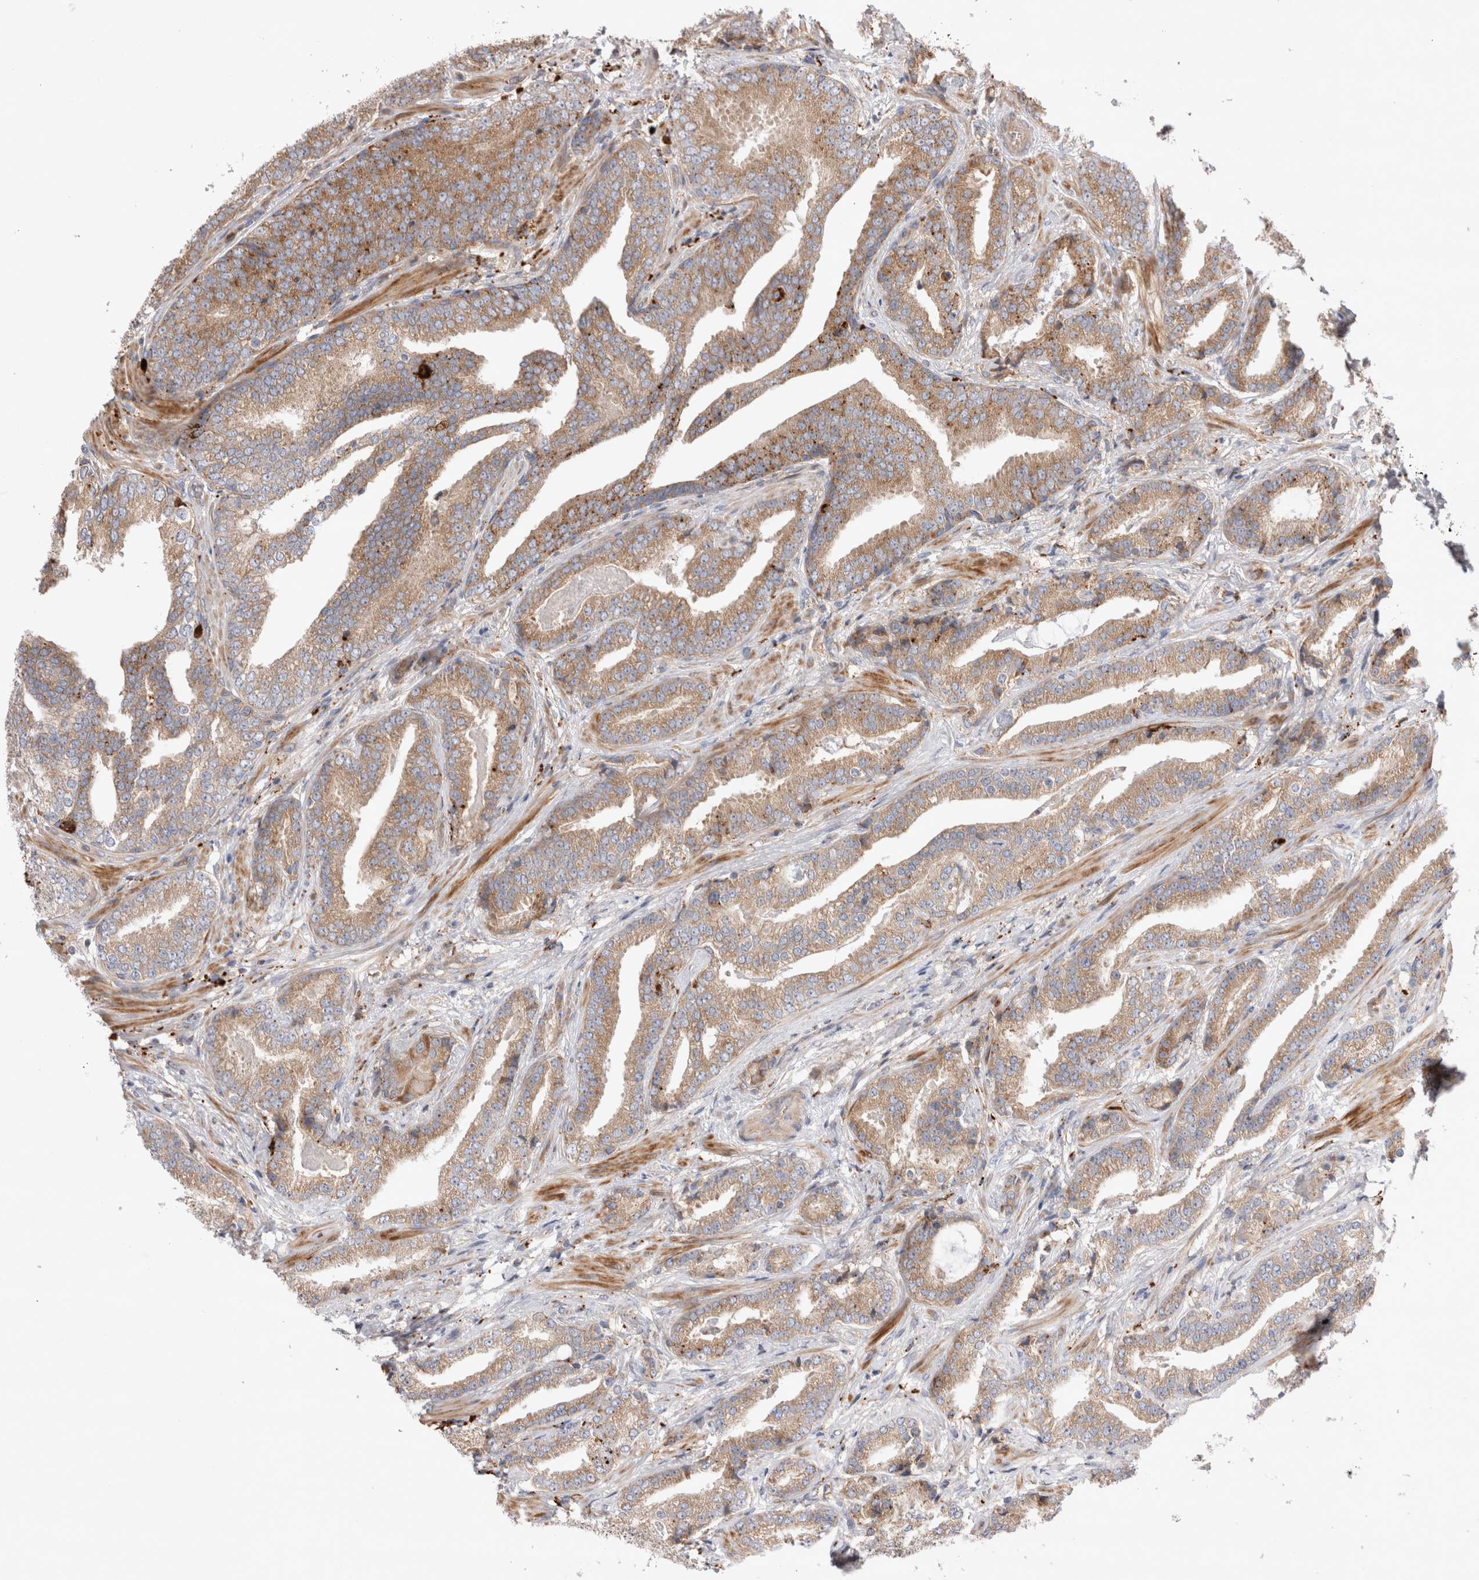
{"staining": {"intensity": "moderate", "quantity": "25%-75%", "location": "cytoplasmic/membranous"}, "tissue": "prostate cancer", "cell_type": "Tumor cells", "image_type": "cancer", "snomed": [{"axis": "morphology", "description": "Adenocarcinoma, Low grade"}, {"axis": "topography", "description": "Prostate"}], "caption": "An image of prostate cancer stained for a protein demonstrates moderate cytoplasmic/membranous brown staining in tumor cells. Nuclei are stained in blue.", "gene": "PDCD10", "patient": {"sex": "male", "age": 67}}